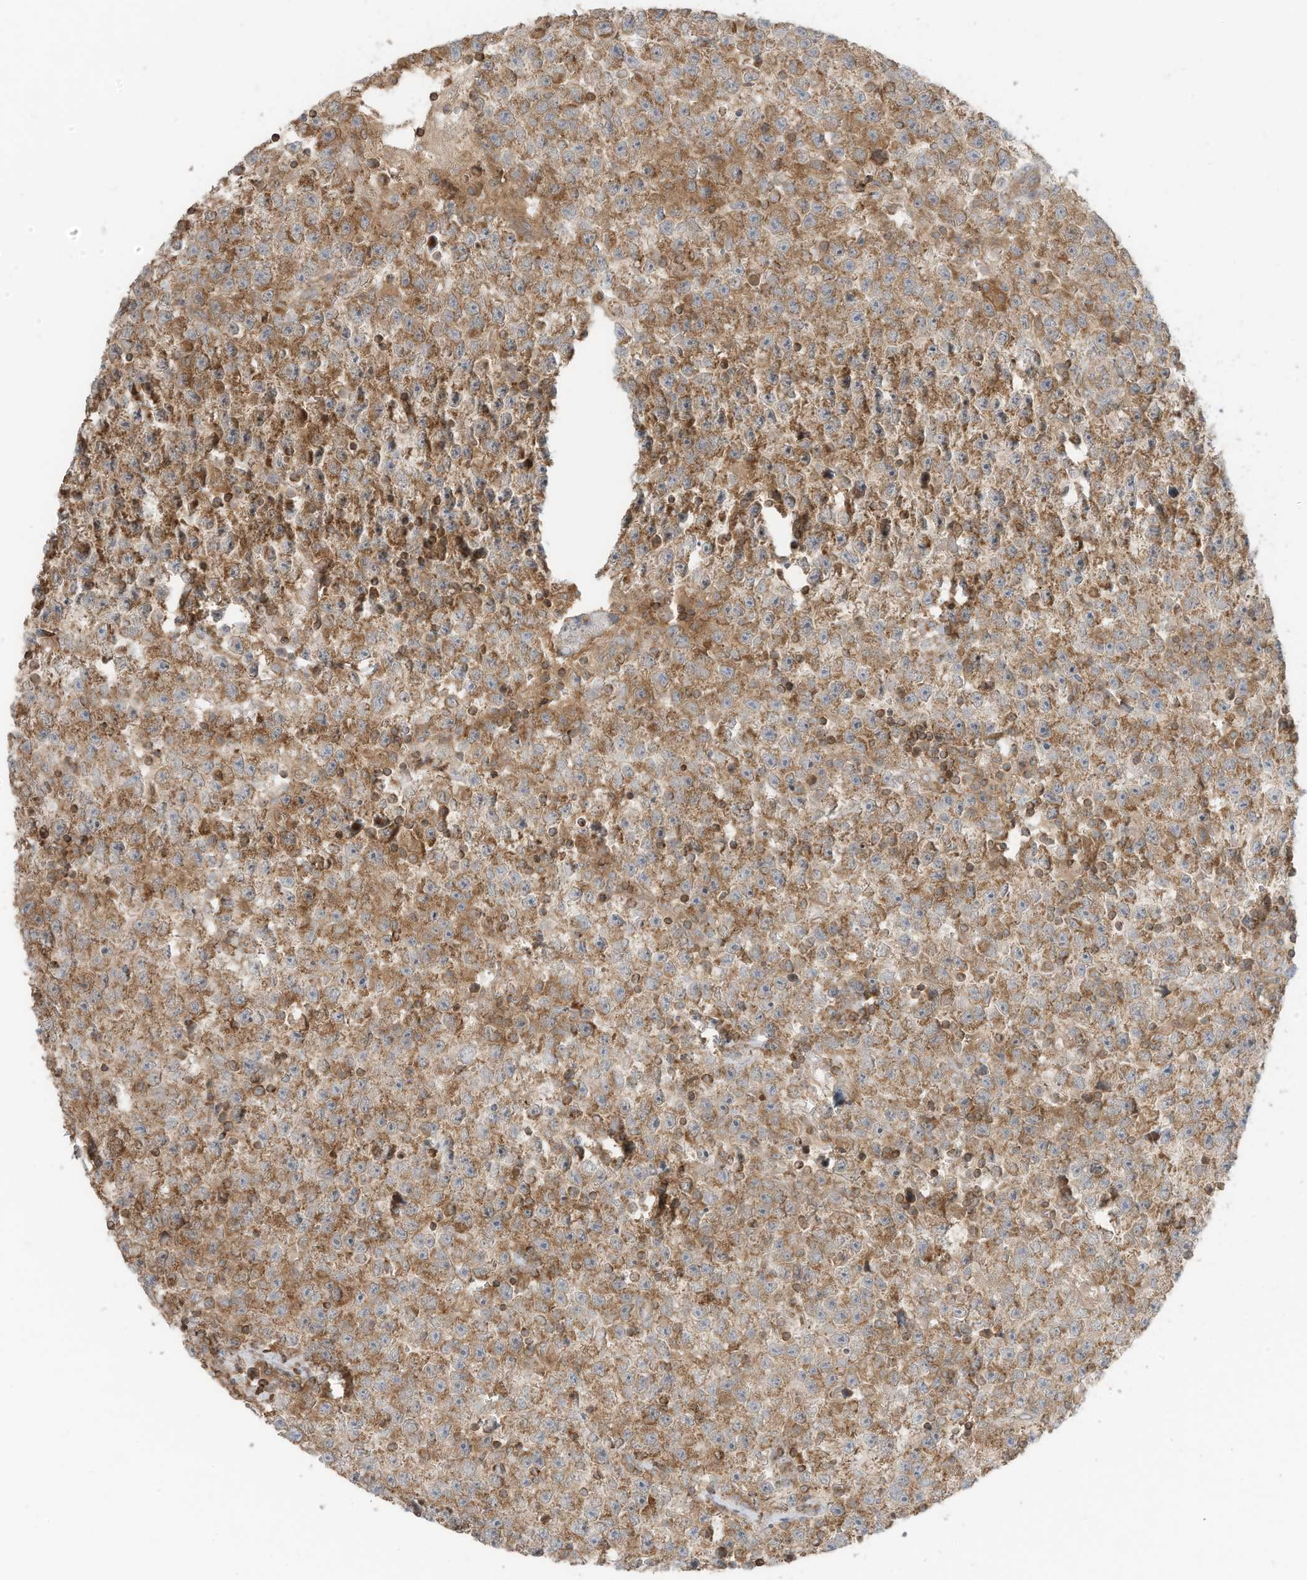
{"staining": {"intensity": "moderate", "quantity": ">75%", "location": "cytoplasmic/membranous"}, "tissue": "testis cancer", "cell_type": "Tumor cells", "image_type": "cancer", "snomed": [{"axis": "morphology", "description": "Seminoma, NOS"}, {"axis": "topography", "description": "Testis"}], "caption": "Testis seminoma stained for a protein displays moderate cytoplasmic/membranous positivity in tumor cells.", "gene": "SLC25A12", "patient": {"sex": "male", "age": 22}}